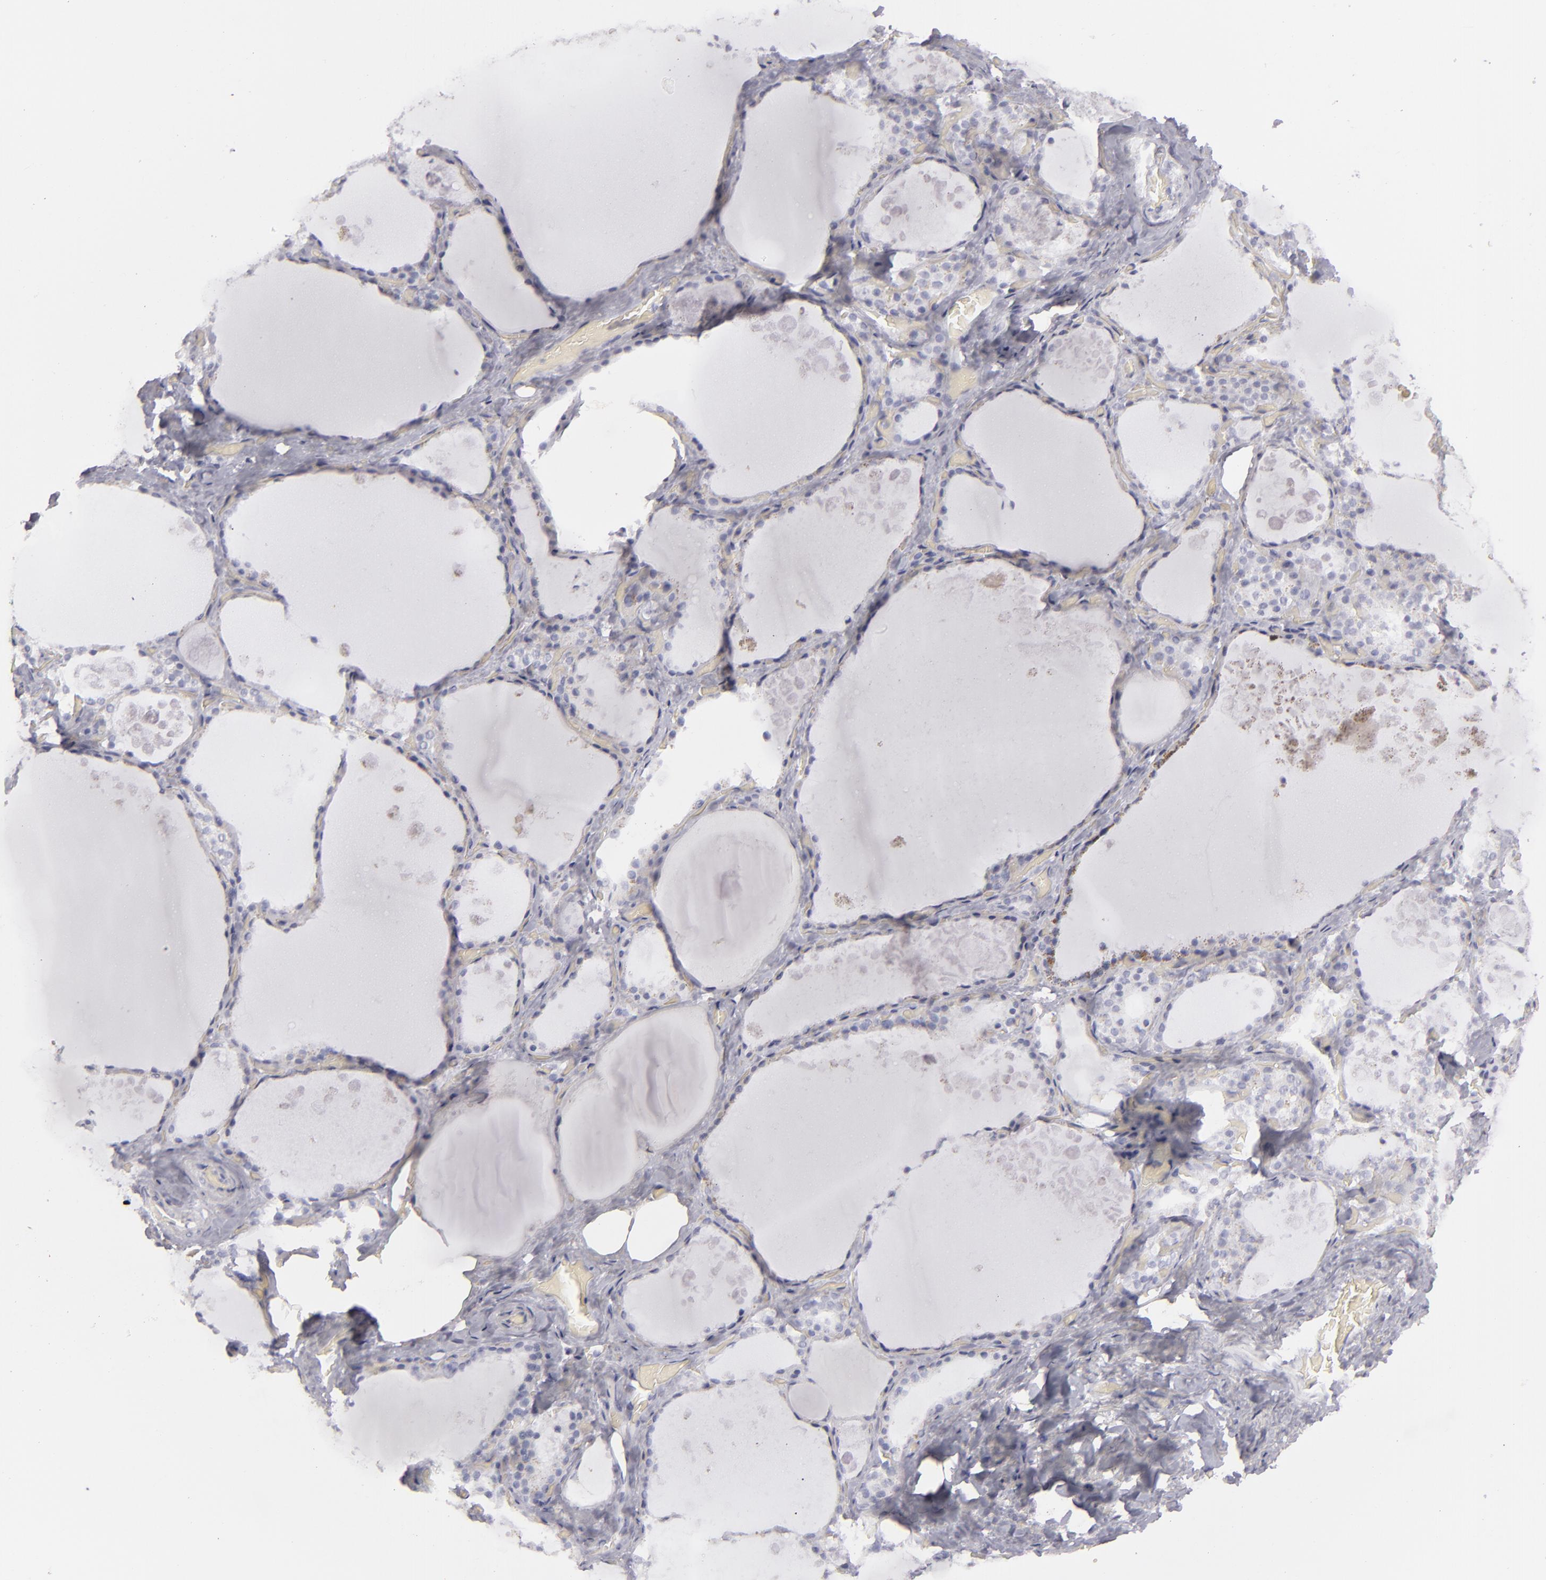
{"staining": {"intensity": "negative", "quantity": "none", "location": "none"}, "tissue": "thyroid gland", "cell_type": "Glandular cells", "image_type": "normal", "snomed": [{"axis": "morphology", "description": "Normal tissue, NOS"}, {"axis": "topography", "description": "Thyroid gland"}], "caption": "Immunohistochemistry of benign thyroid gland shows no expression in glandular cells.", "gene": "FLG", "patient": {"sex": "male", "age": 61}}